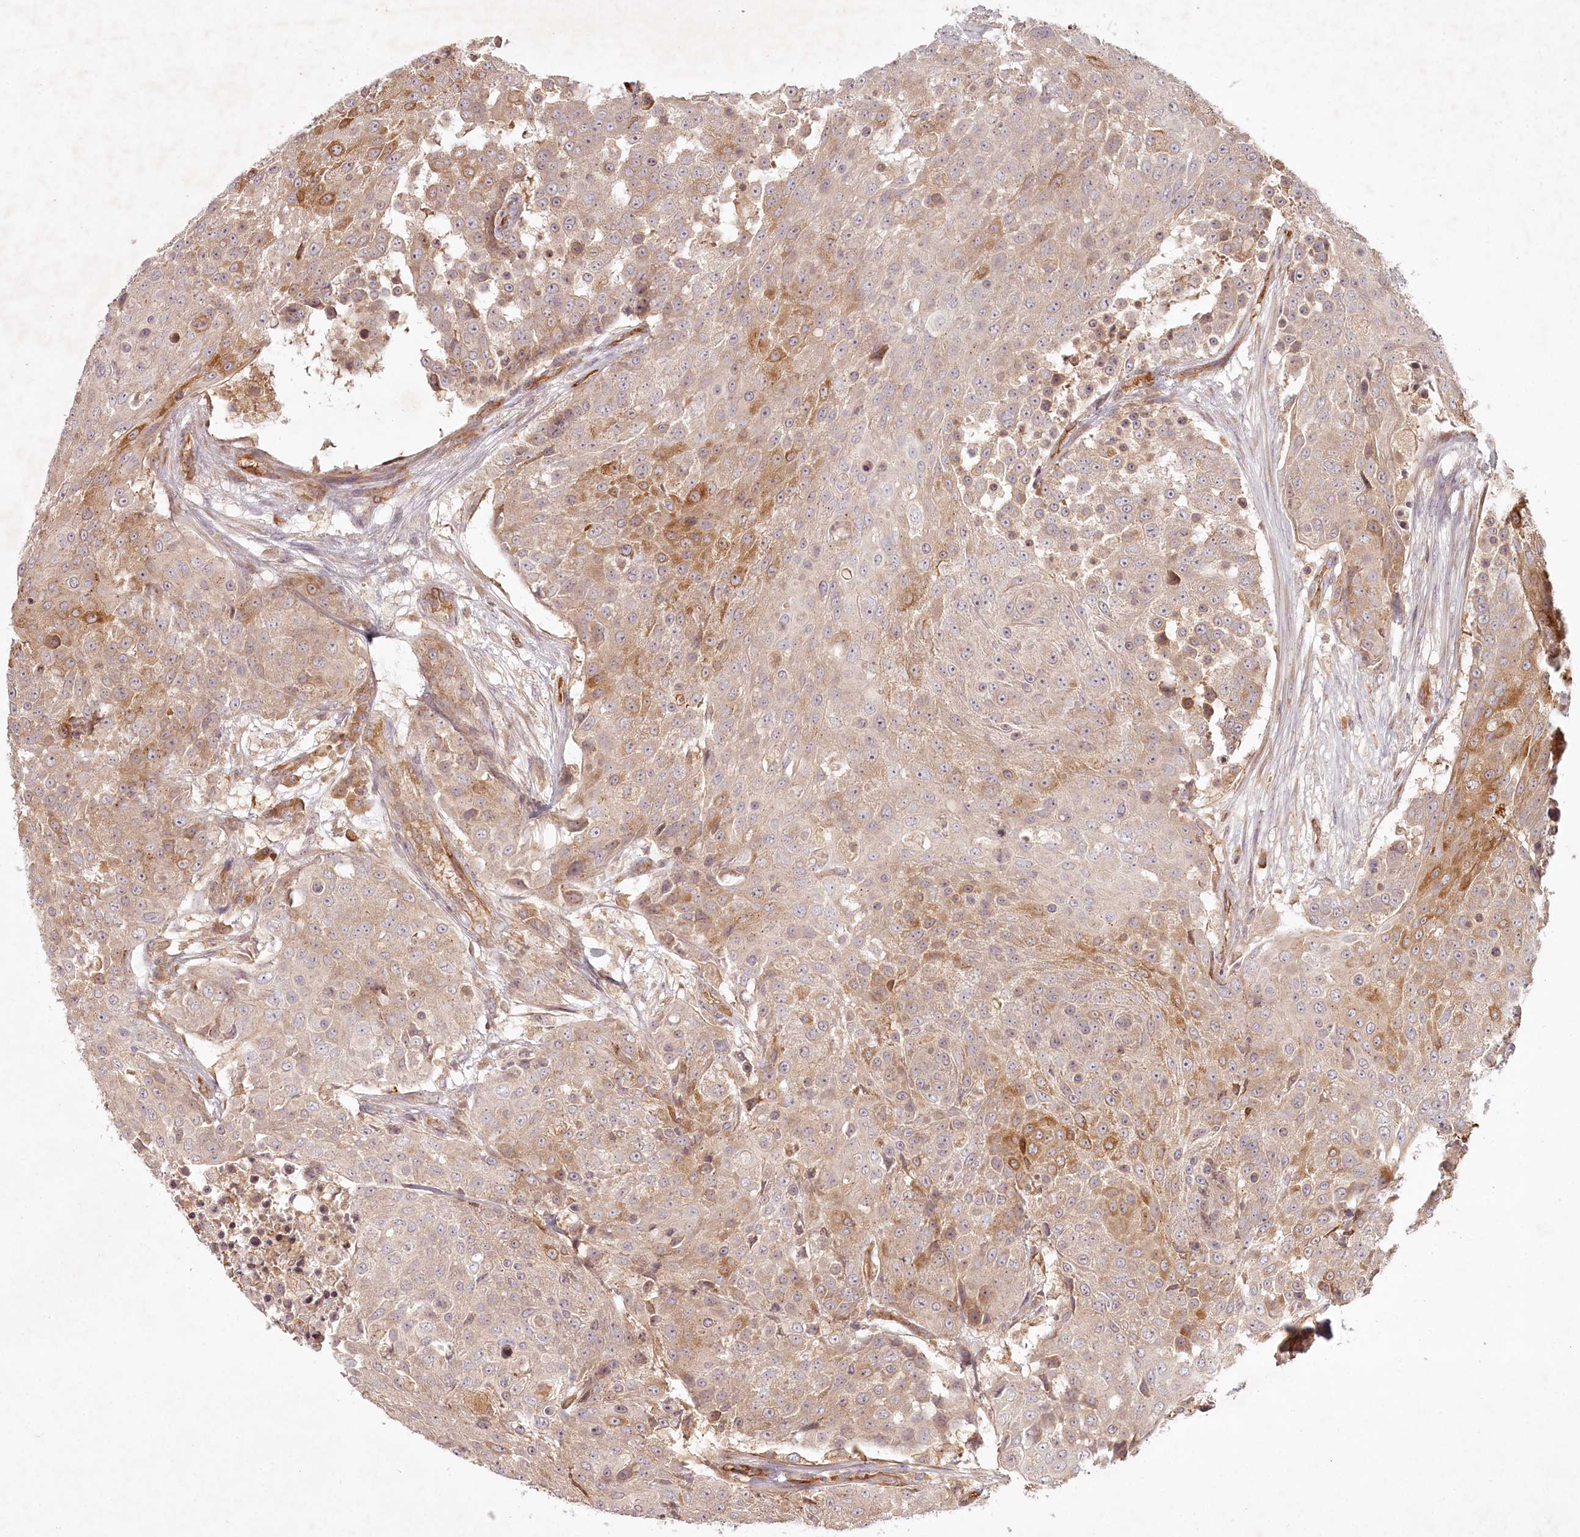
{"staining": {"intensity": "moderate", "quantity": "25%-75%", "location": "cytoplasmic/membranous"}, "tissue": "urothelial cancer", "cell_type": "Tumor cells", "image_type": "cancer", "snomed": [{"axis": "morphology", "description": "Urothelial carcinoma, High grade"}, {"axis": "topography", "description": "Urinary bladder"}], "caption": "Immunohistochemical staining of human urothelial carcinoma (high-grade) exhibits medium levels of moderate cytoplasmic/membranous expression in about 25%-75% of tumor cells.", "gene": "TMIE", "patient": {"sex": "female", "age": 63}}